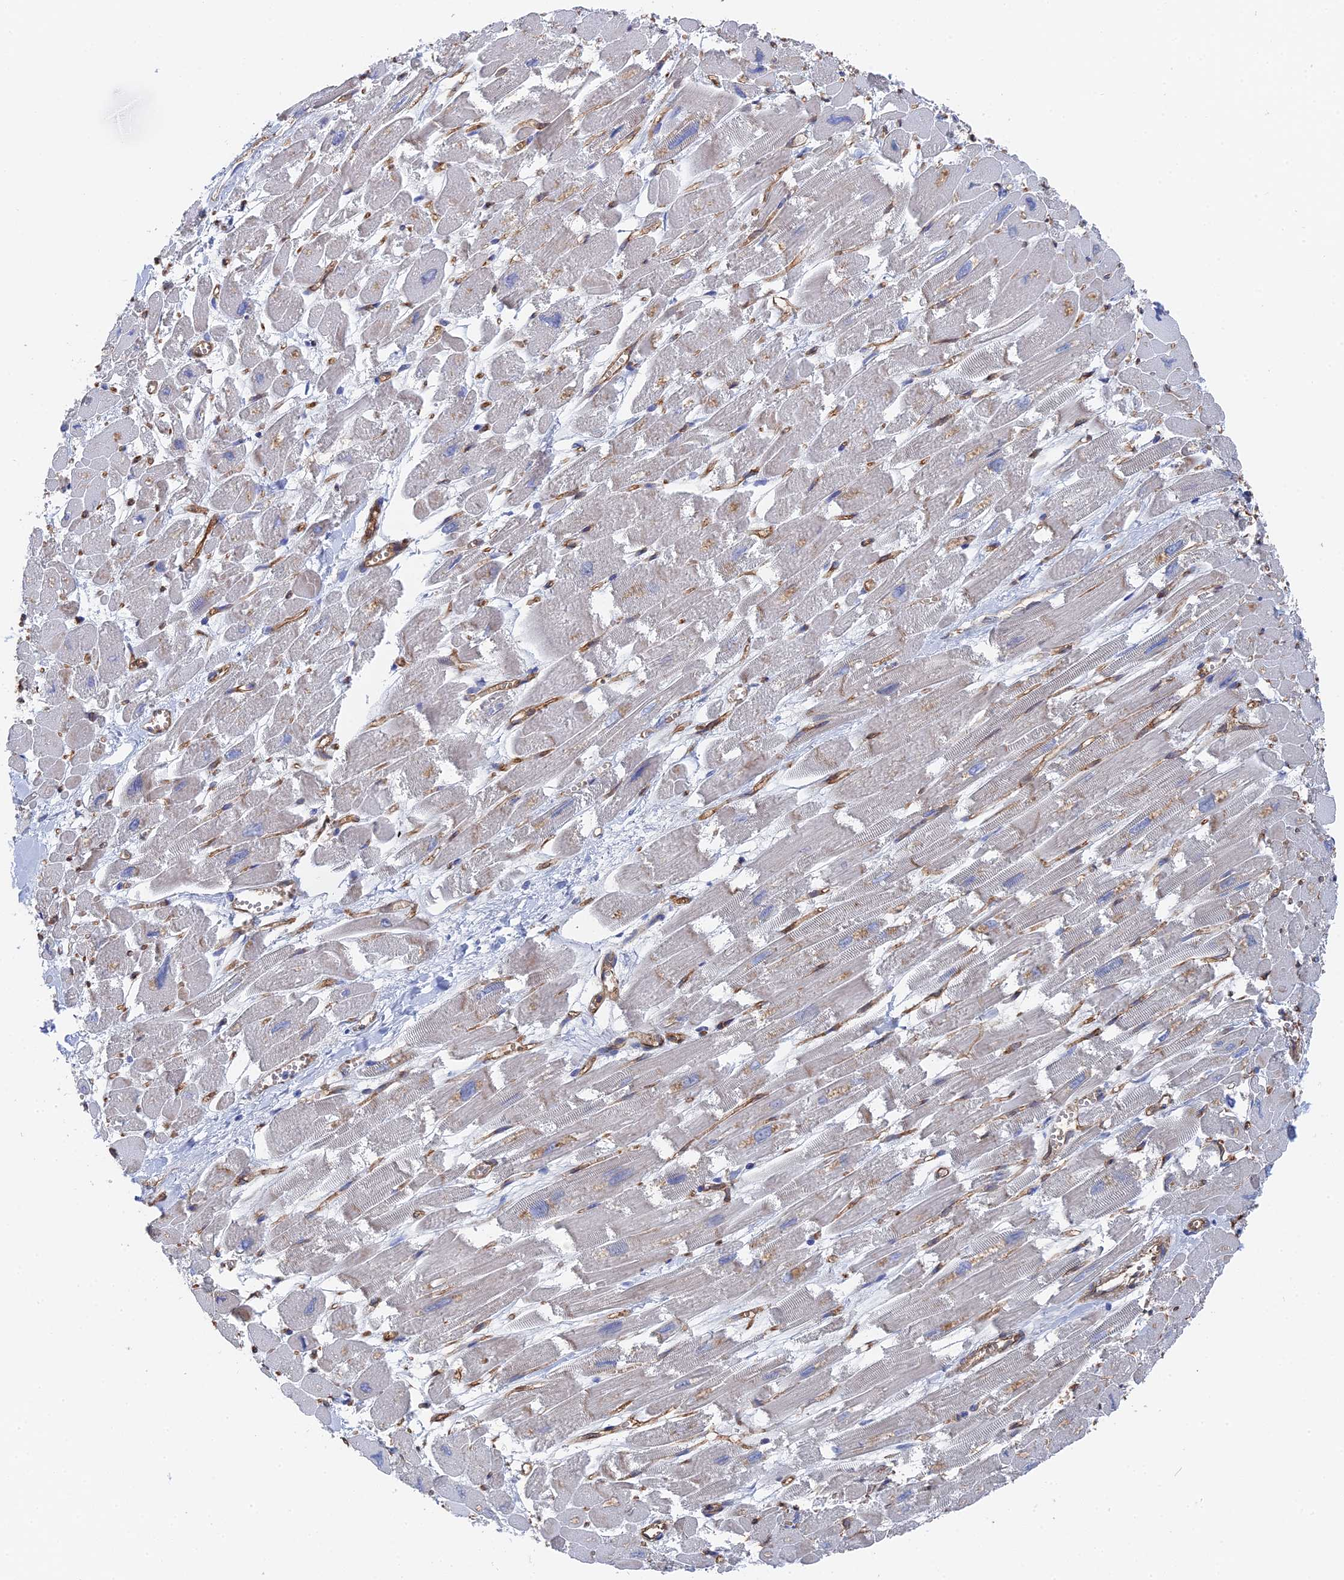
{"staining": {"intensity": "negative", "quantity": "none", "location": "none"}, "tissue": "heart muscle", "cell_type": "Cardiomyocytes", "image_type": "normal", "snomed": [{"axis": "morphology", "description": "Normal tissue, NOS"}, {"axis": "topography", "description": "Heart"}], "caption": "A photomicrograph of human heart muscle is negative for staining in cardiomyocytes. (Stains: DAB (3,3'-diaminobenzidine) IHC with hematoxylin counter stain, Microscopy: brightfield microscopy at high magnification).", "gene": "MTHFSD", "patient": {"sex": "male", "age": 54}}